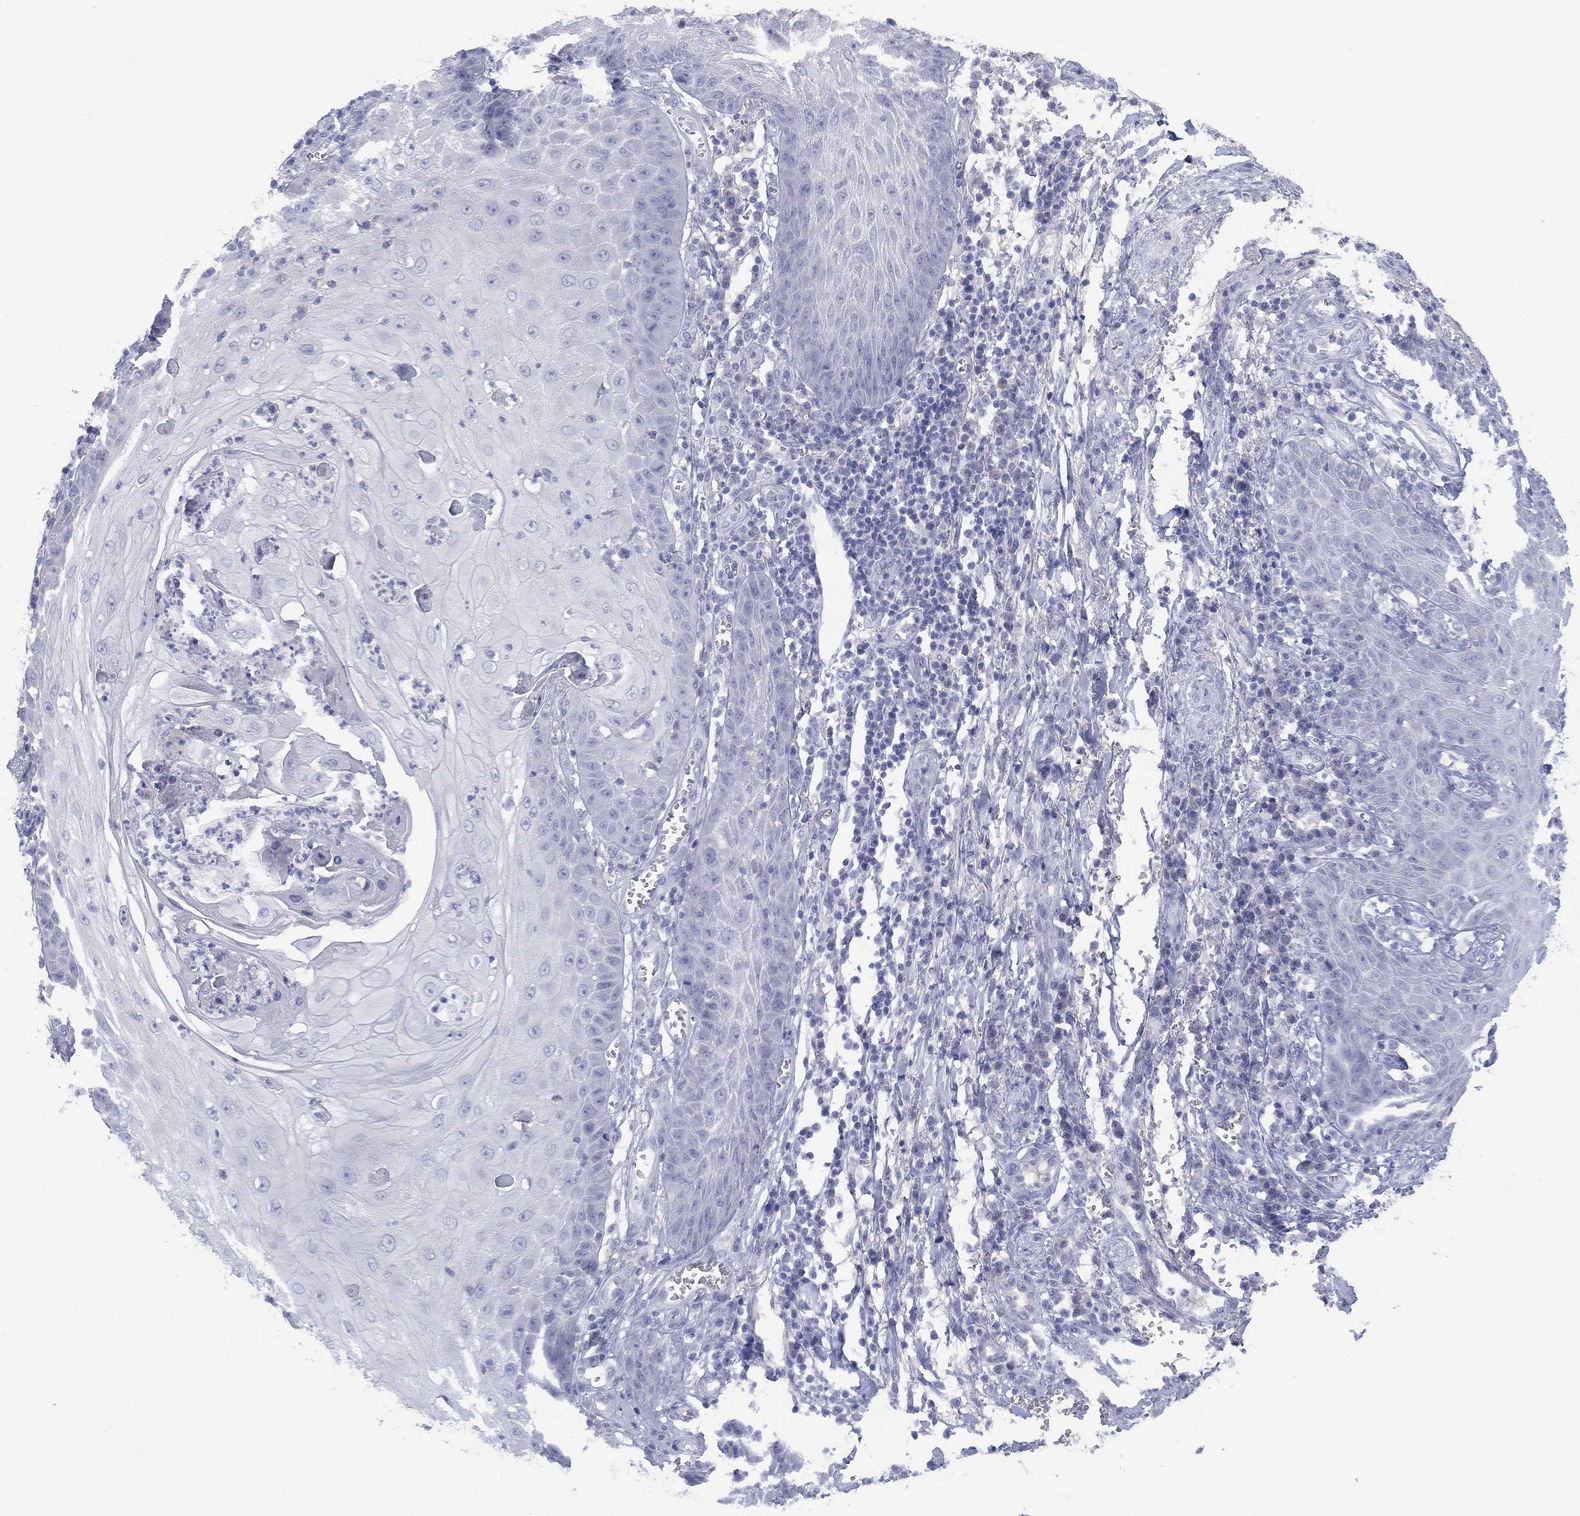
{"staining": {"intensity": "negative", "quantity": "none", "location": "none"}, "tissue": "skin cancer", "cell_type": "Tumor cells", "image_type": "cancer", "snomed": [{"axis": "morphology", "description": "Squamous cell carcinoma, NOS"}, {"axis": "topography", "description": "Skin"}], "caption": "Image shows no significant protein staining in tumor cells of skin cancer (squamous cell carcinoma).", "gene": "CYP2D6", "patient": {"sex": "male", "age": 70}}